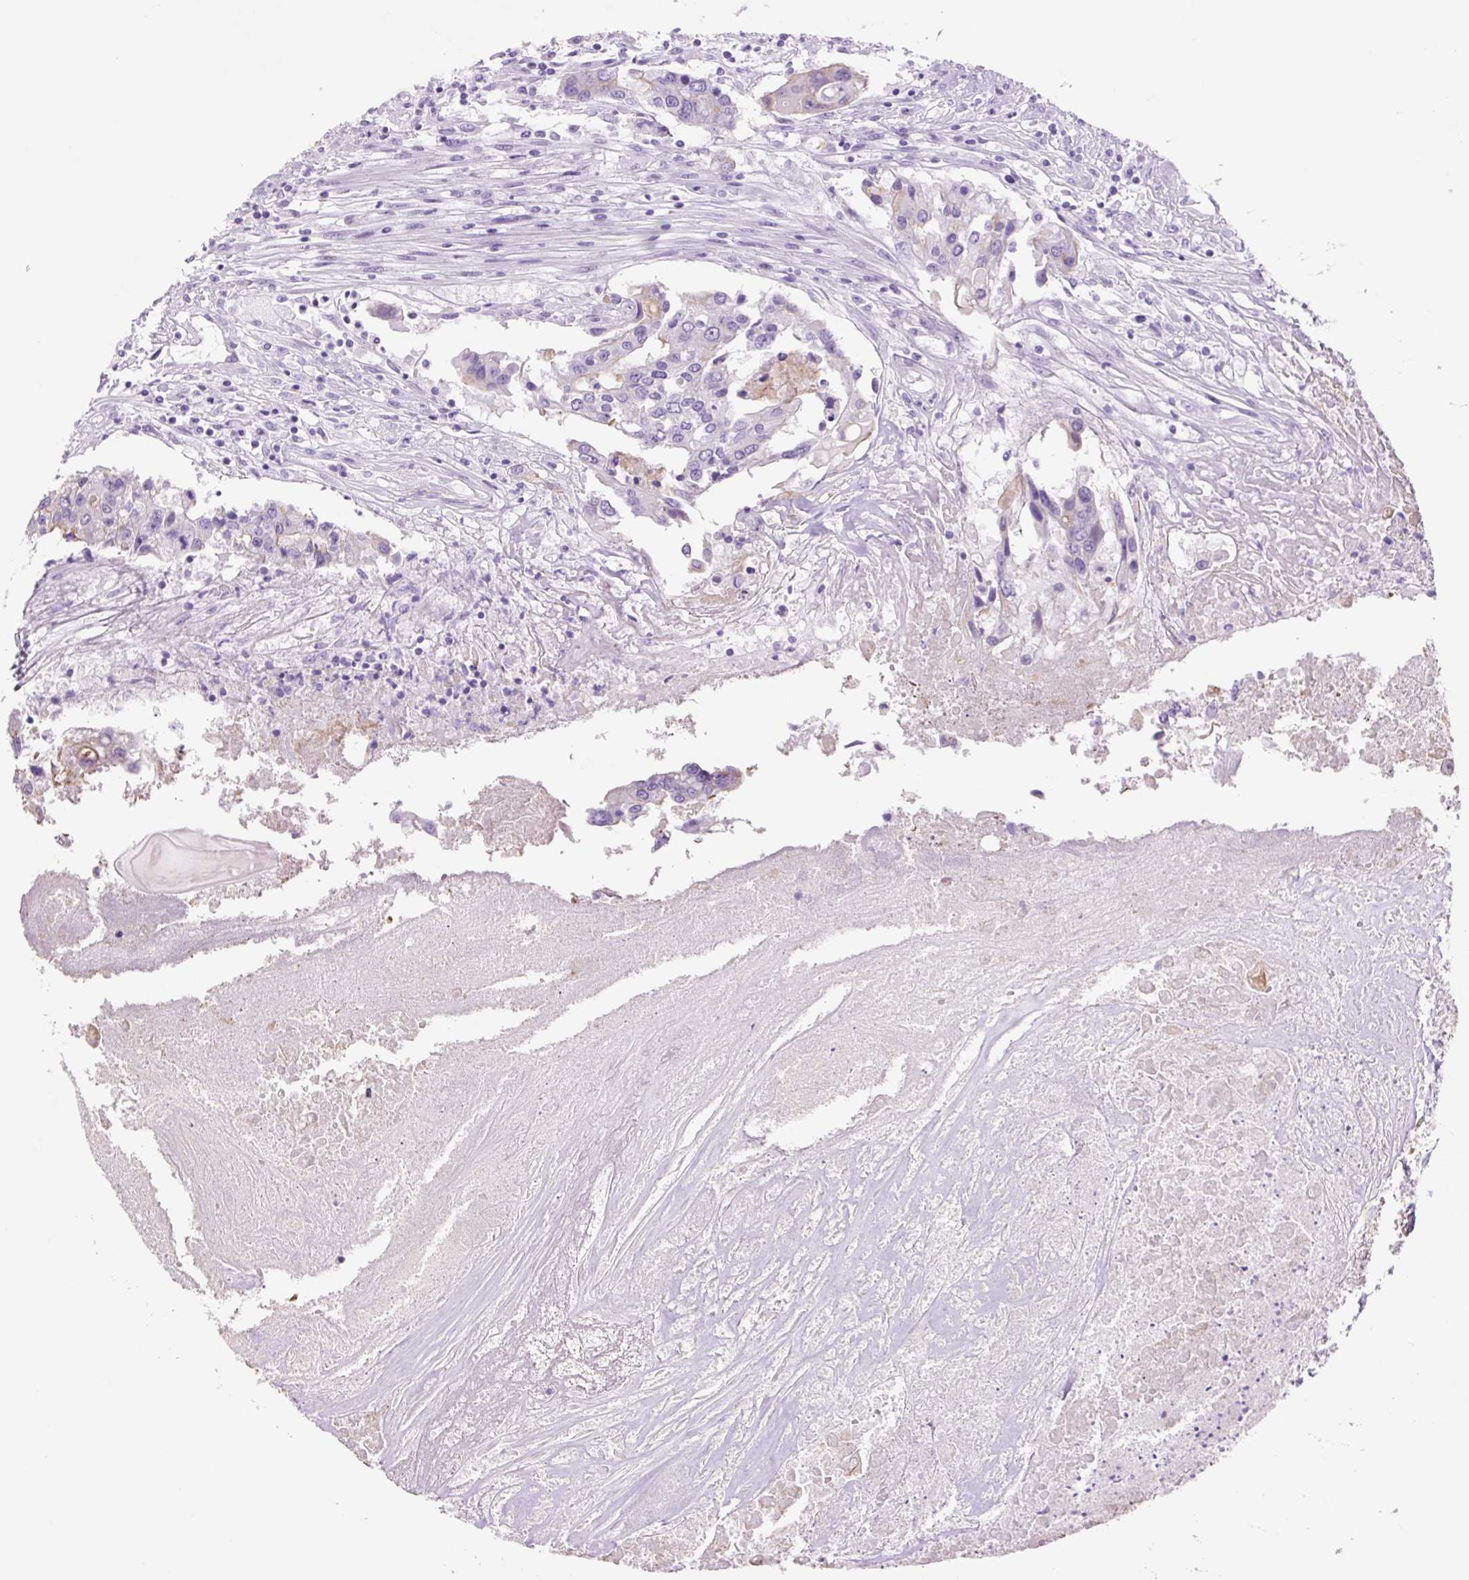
{"staining": {"intensity": "negative", "quantity": "none", "location": "none"}, "tissue": "colorectal cancer", "cell_type": "Tumor cells", "image_type": "cancer", "snomed": [{"axis": "morphology", "description": "Adenocarcinoma, NOS"}, {"axis": "topography", "description": "Colon"}], "caption": "The image demonstrates no staining of tumor cells in colorectal cancer (adenocarcinoma).", "gene": "TFF2", "patient": {"sex": "male", "age": 77}}